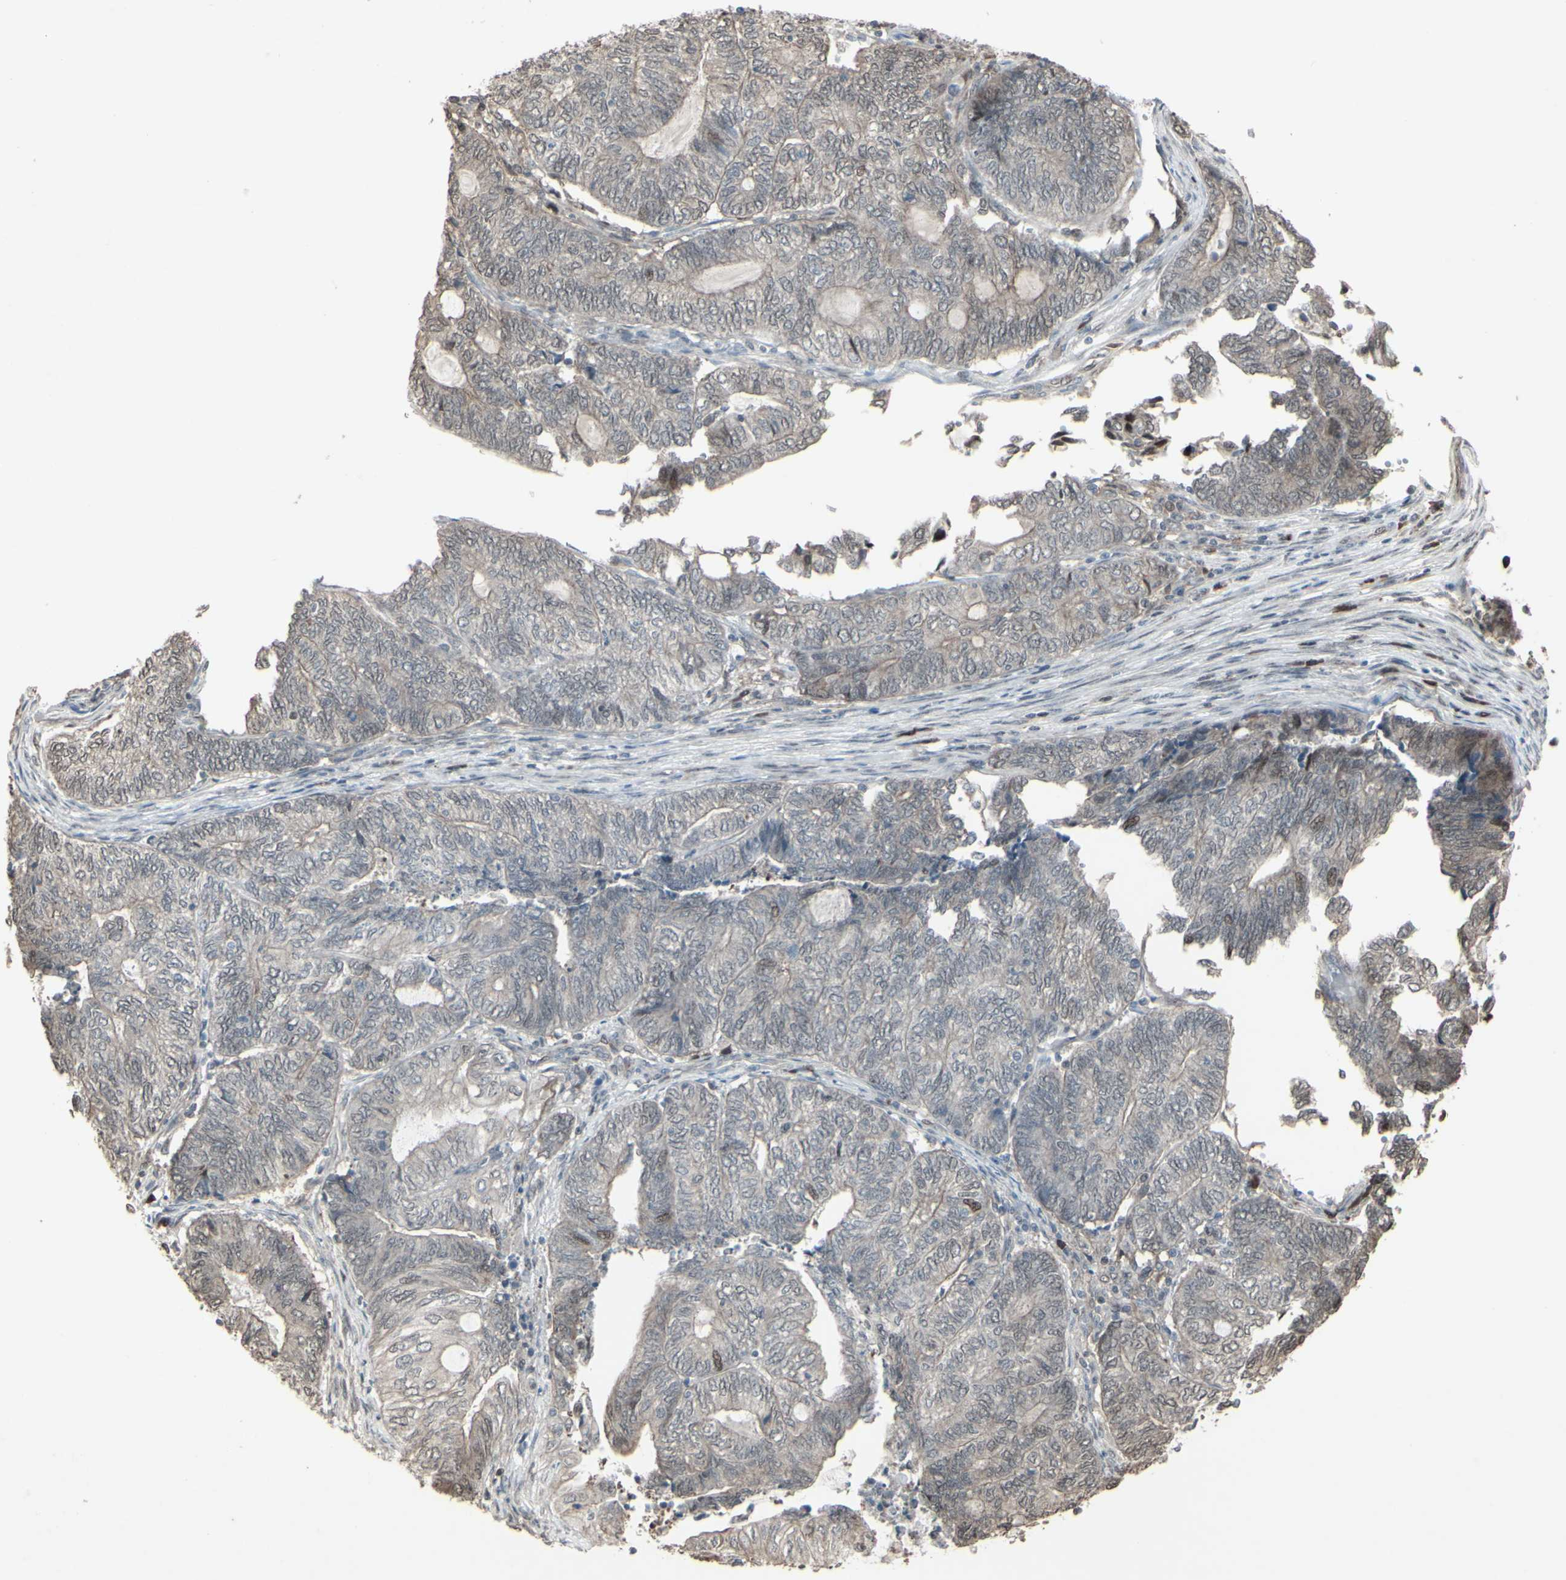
{"staining": {"intensity": "negative", "quantity": "none", "location": "none"}, "tissue": "endometrial cancer", "cell_type": "Tumor cells", "image_type": "cancer", "snomed": [{"axis": "morphology", "description": "Adenocarcinoma, NOS"}, {"axis": "topography", "description": "Uterus"}, {"axis": "topography", "description": "Endometrium"}], "caption": "Endometrial cancer stained for a protein using immunohistochemistry (IHC) reveals no staining tumor cells.", "gene": "CD33", "patient": {"sex": "female", "age": 70}}